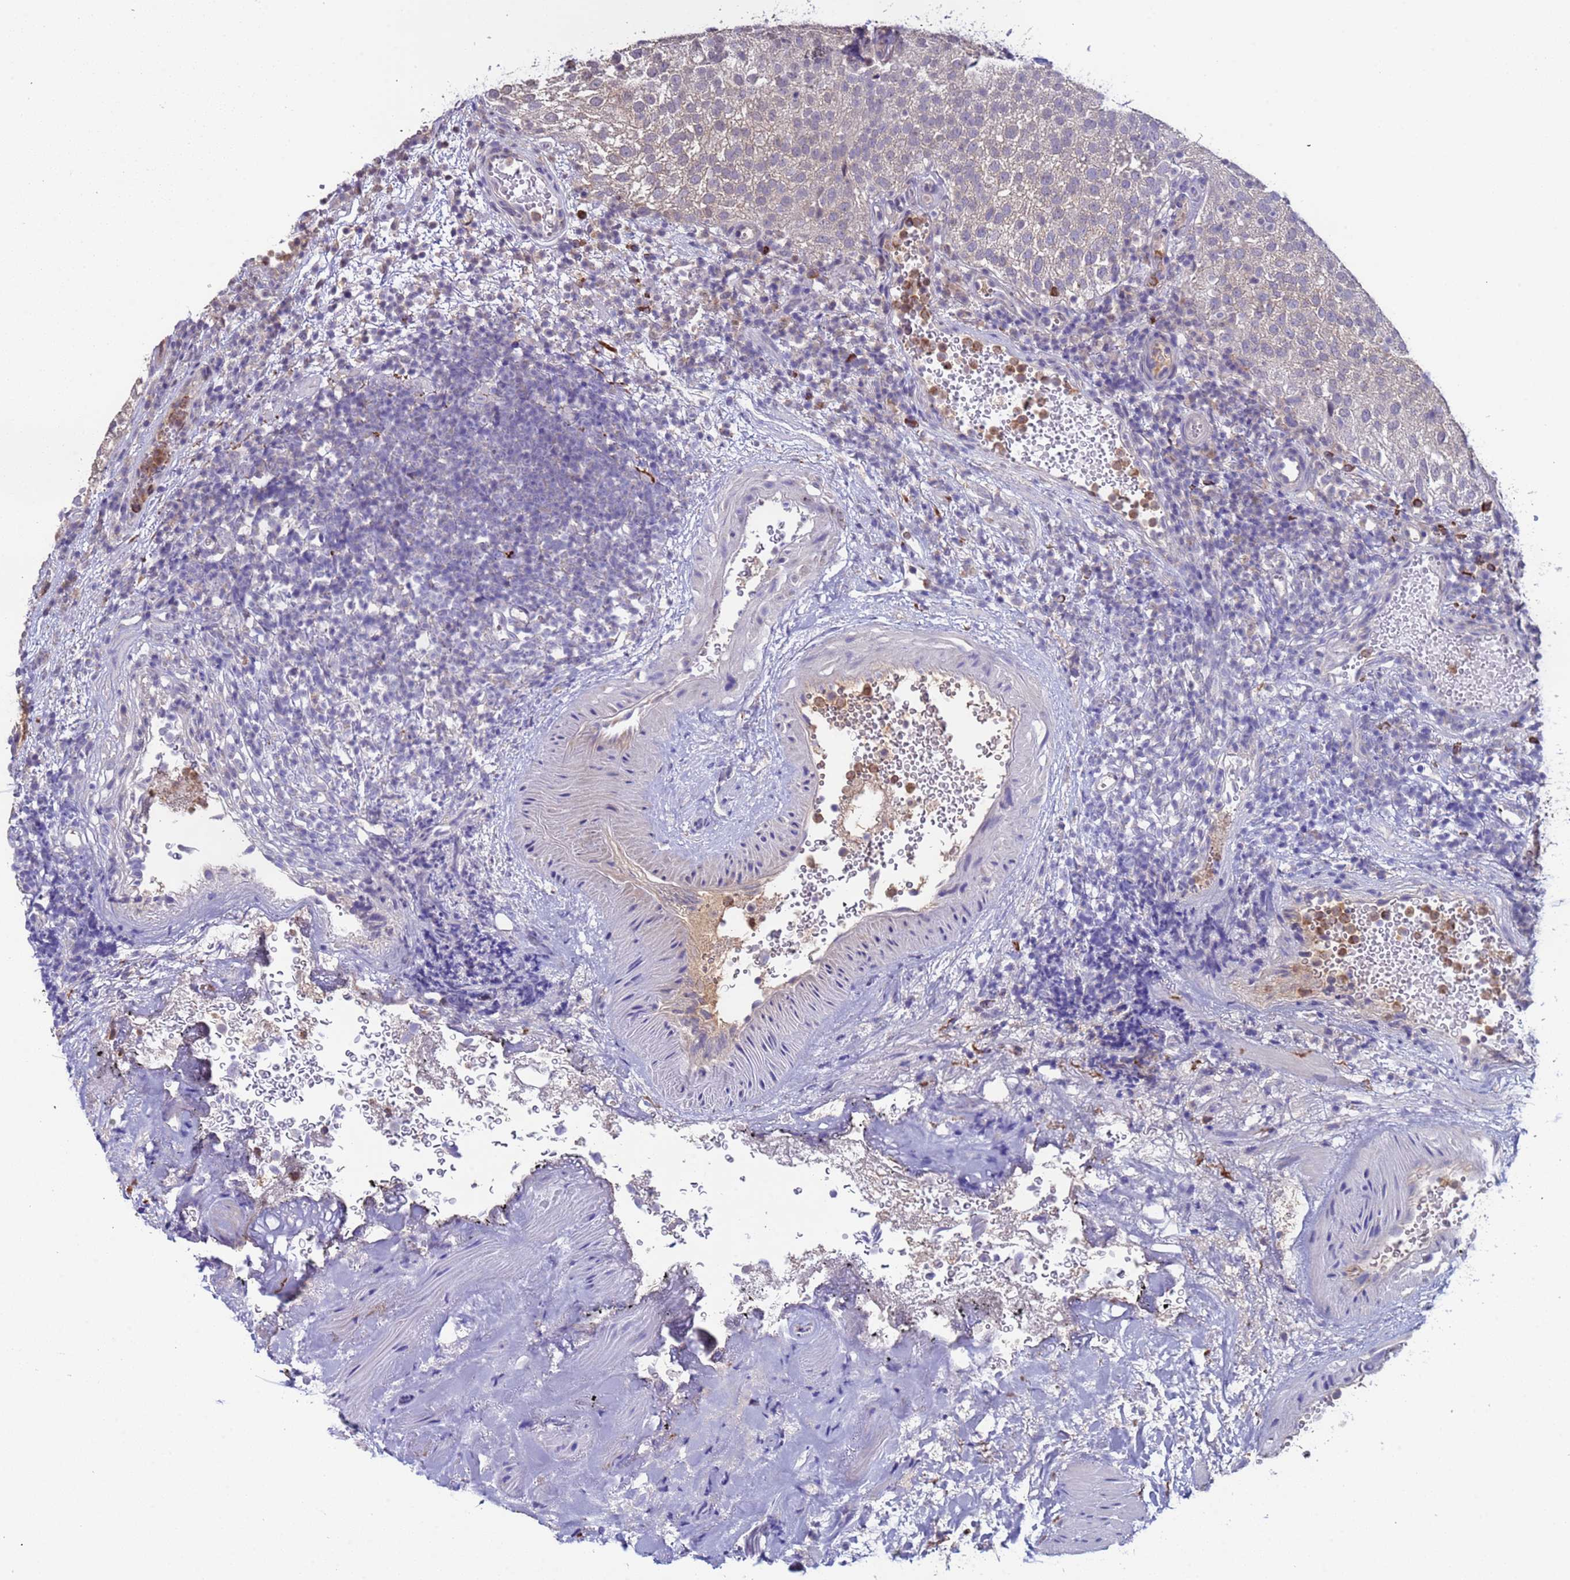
{"staining": {"intensity": "negative", "quantity": "none", "location": "none"}, "tissue": "urothelial cancer", "cell_type": "Tumor cells", "image_type": "cancer", "snomed": [{"axis": "morphology", "description": "Urothelial carcinoma, Low grade"}, {"axis": "topography", "description": "Urinary bladder"}], "caption": "The photomicrograph displays no significant staining in tumor cells of urothelial carcinoma (low-grade).", "gene": "ZNF248", "patient": {"sex": "male", "age": 78}}